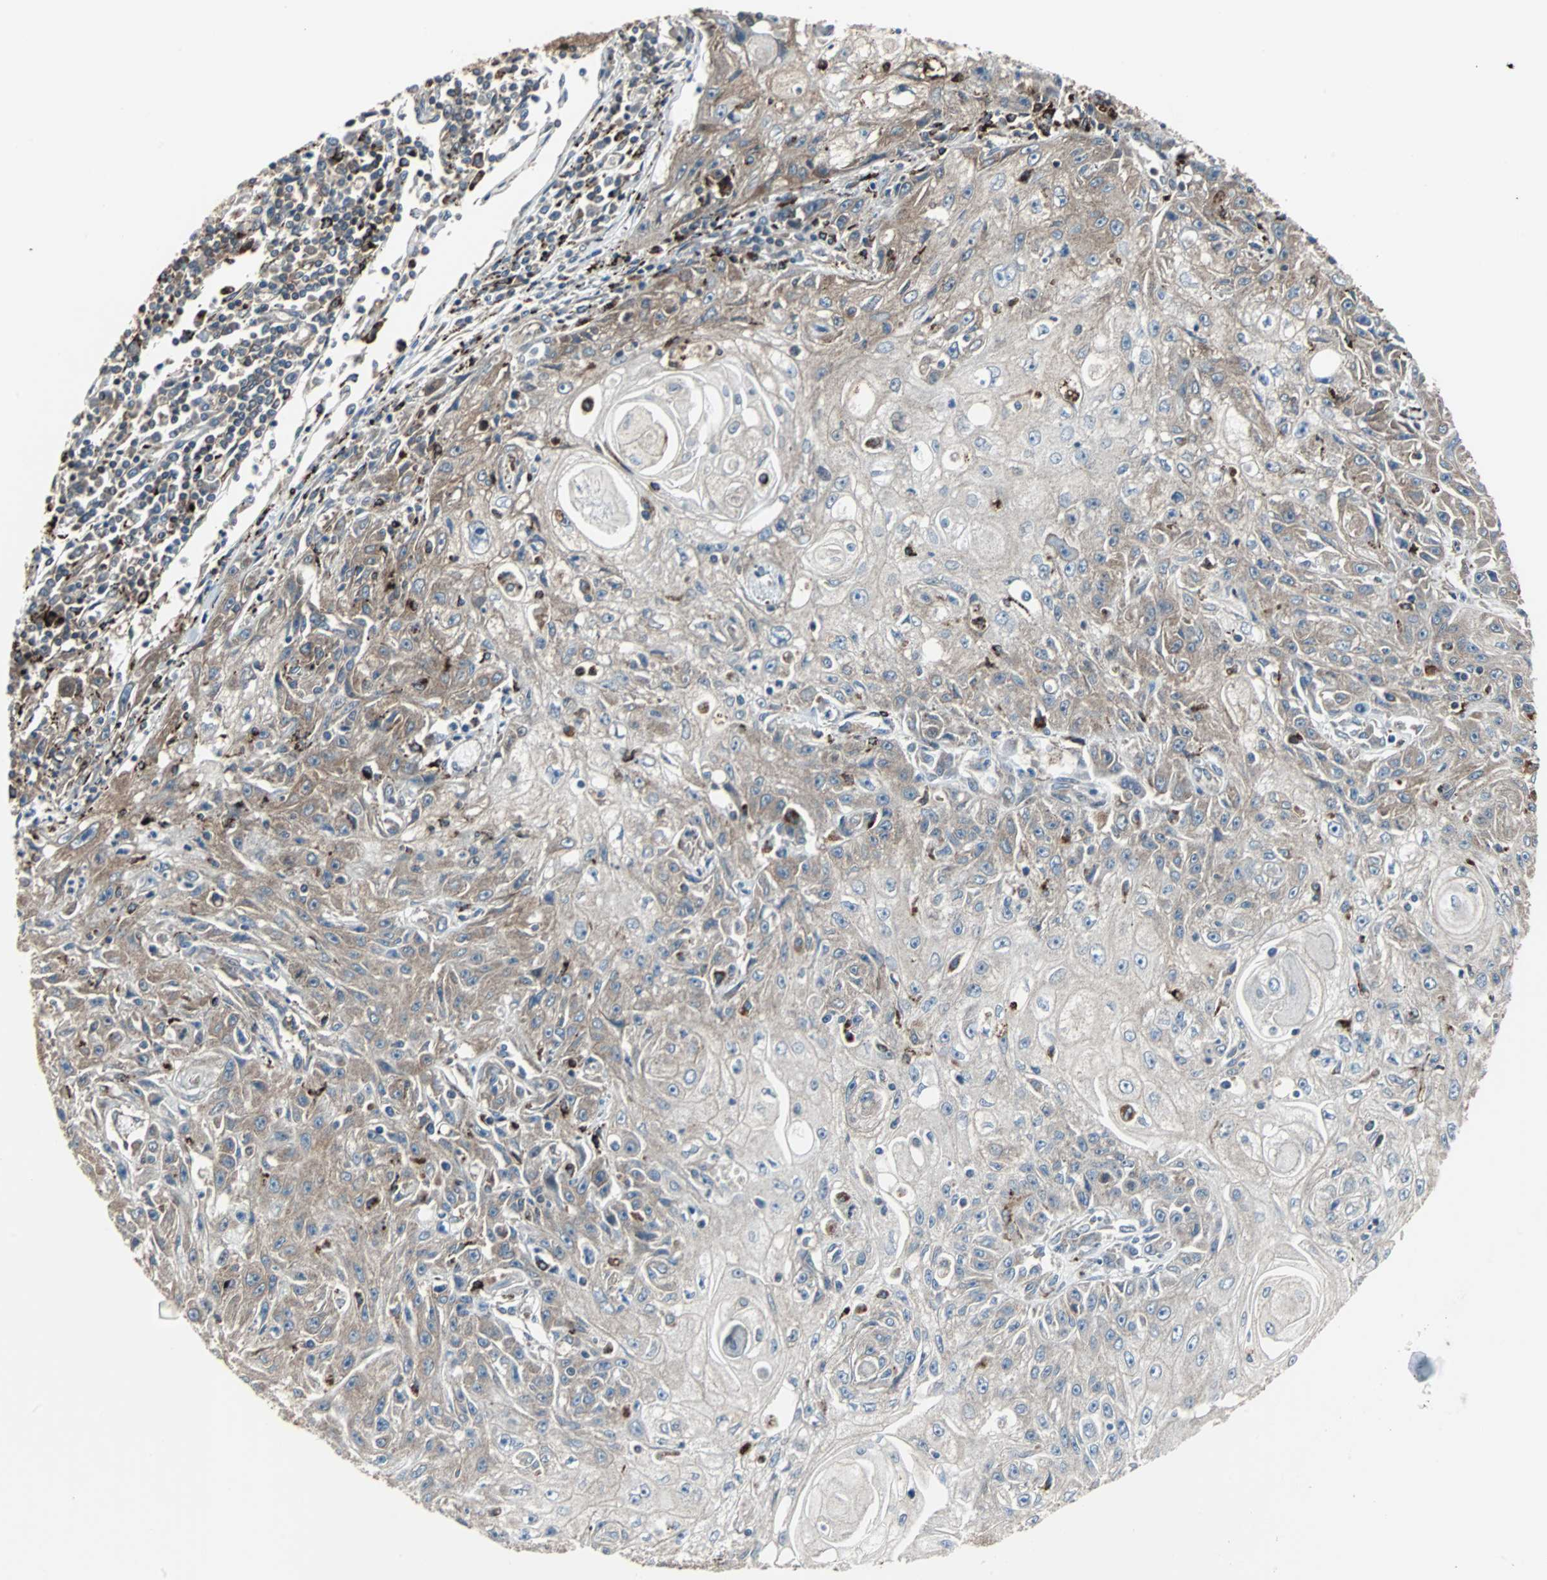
{"staining": {"intensity": "strong", "quantity": "25%-75%", "location": "cytoplasmic/membranous"}, "tissue": "skin cancer", "cell_type": "Tumor cells", "image_type": "cancer", "snomed": [{"axis": "morphology", "description": "Squamous cell carcinoma, NOS"}, {"axis": "topography", "description": "Skin"}], "caption": "This image shows immunohistochemistry staining of human skin squamous cell carcinoma, with high strong cytoplasmic/membranous staining in about 25%-75% of tumor cells.", "gene": "RELA", "patient": {"sex": "male", "age": 75}}